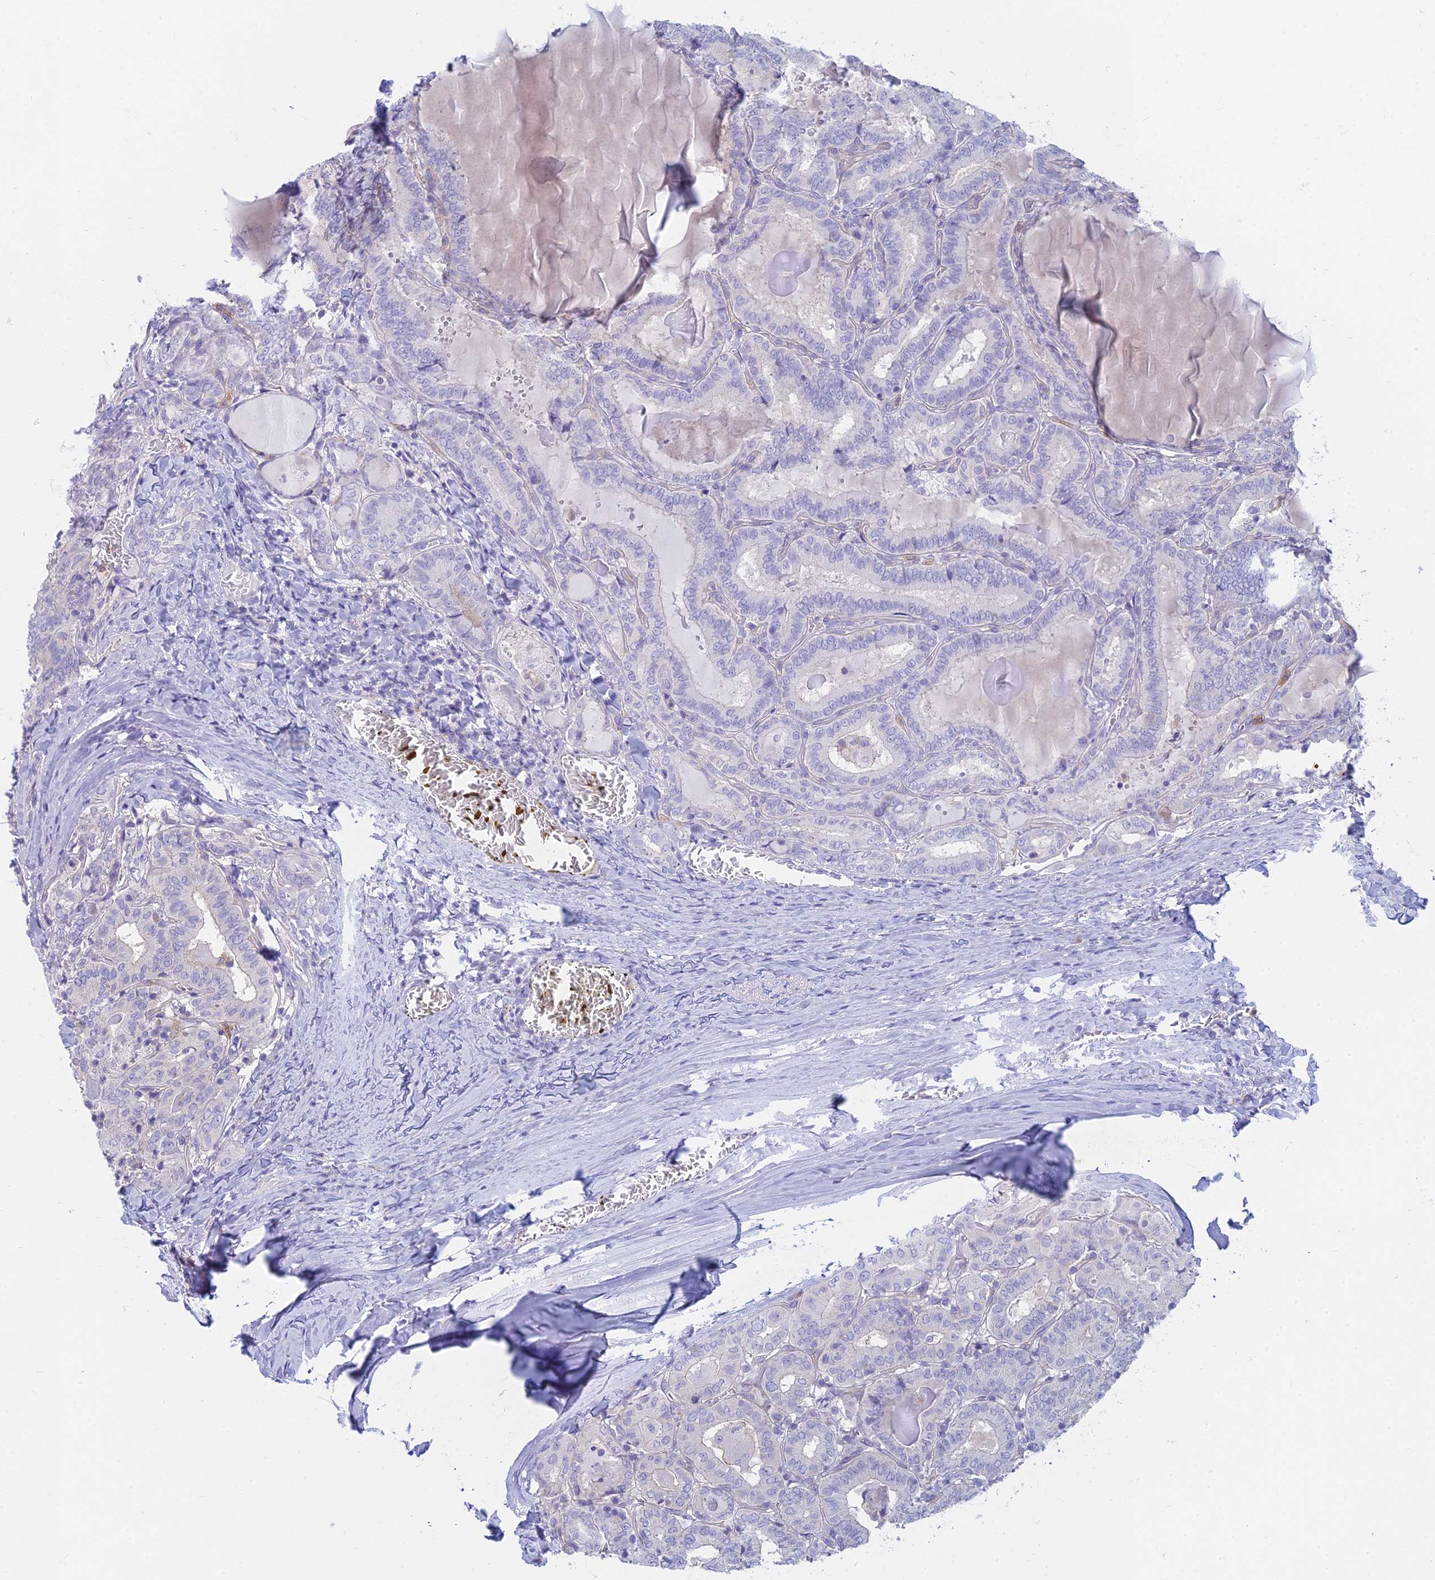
{"staining": {"intensity": "negative", "quantity": "none", "location": "none"}, "tissue": "thyroid cancer", "cell_type": "Tumor cells", "image_type": "cancer", "snomed": [{"axis": "morphology", "description": "Papillary adenocarcinoma, NOS"}, {"axis": "topography", "description": "Thyroid gland"}], "caption": "Thyroid cancer was stained to show a protein in brown. There is no significant expression in tumor cells.", "gene": "STRN4", "patient": {"sex": "female", "age": 72}}